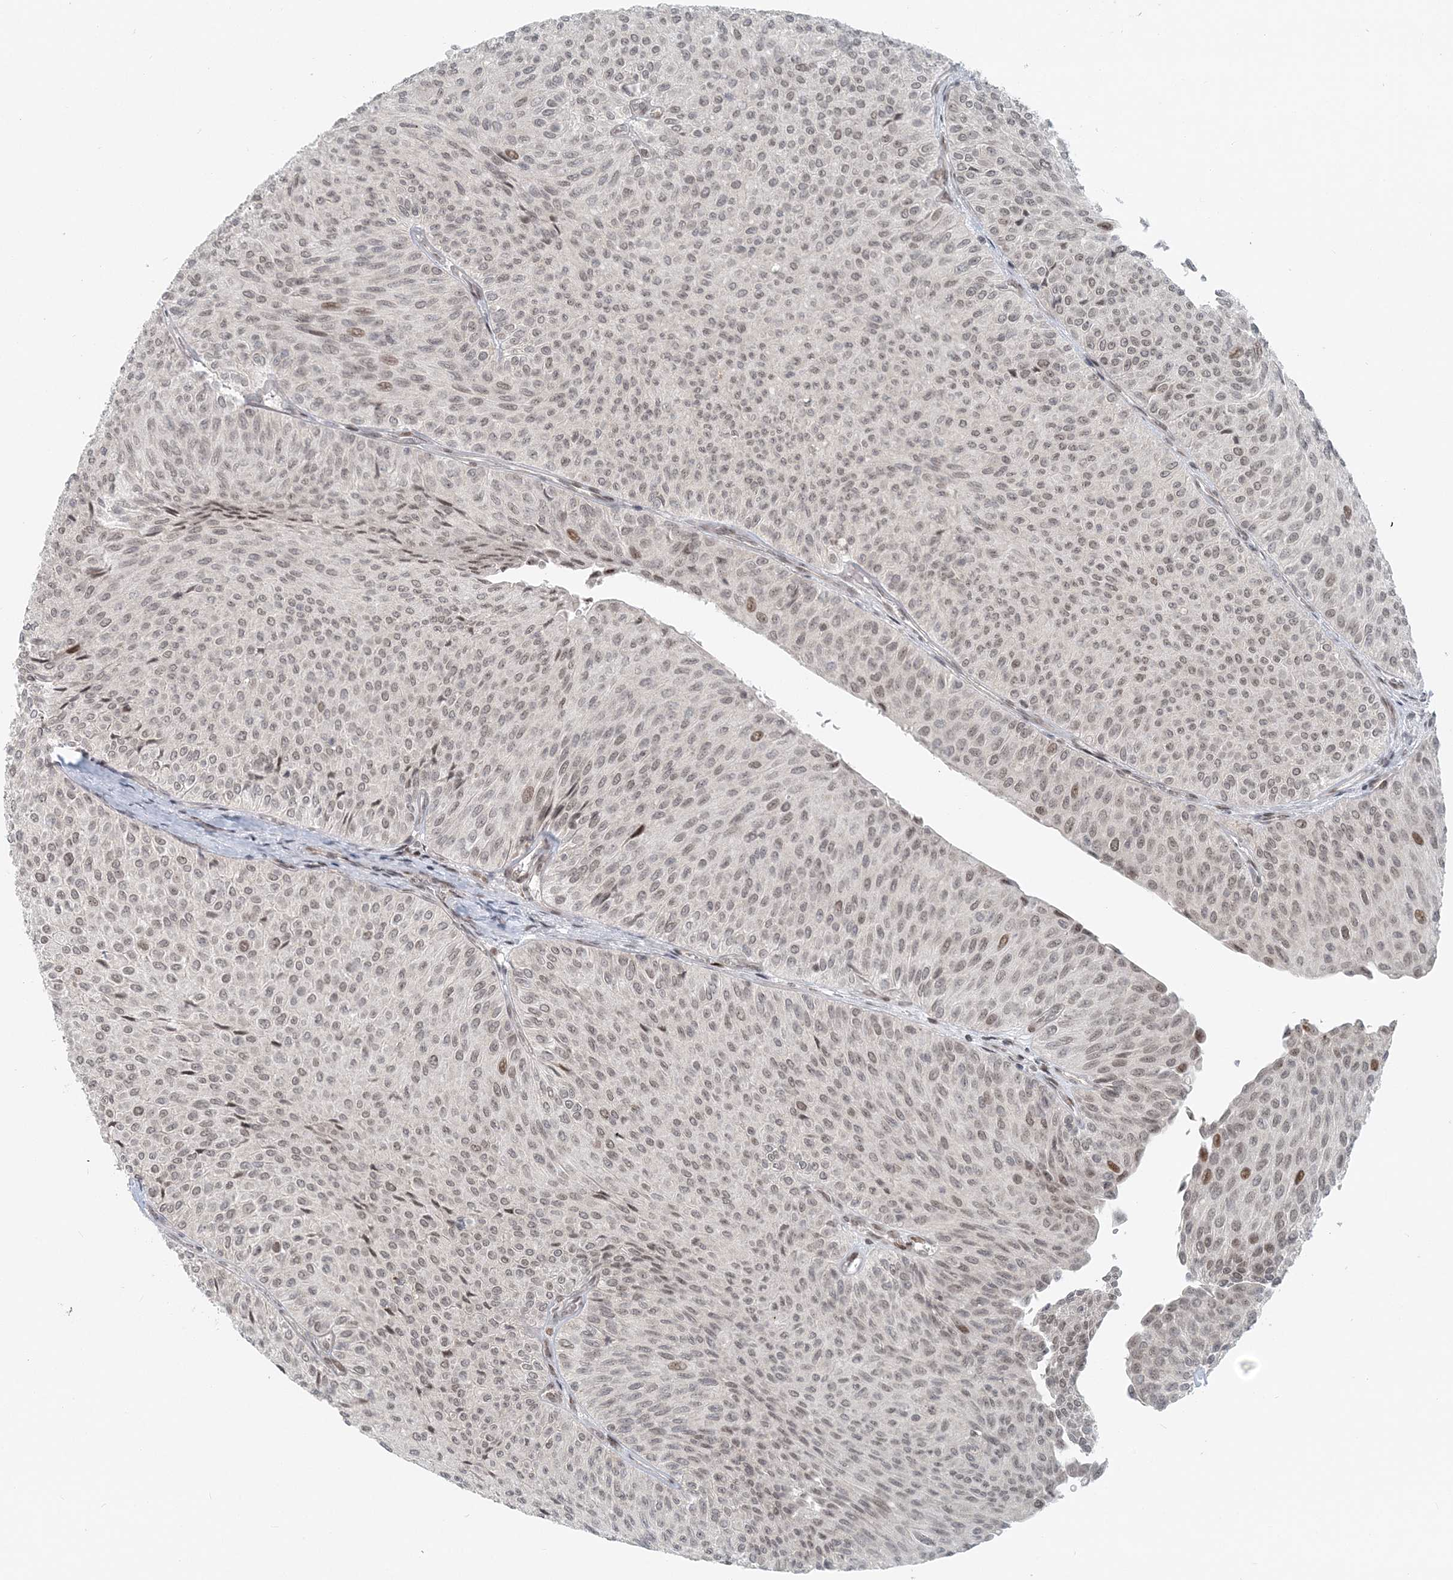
{"staining": {"intensity": "moderate", "quantity": "<25%", "location": "nuclear"}, "tissue": "urothelial cancer", "cell_type": "Tumor cells", "image_type": "cancer", "snomed": [{"axis": "morphology", "description": "Urothelial carcinoma, Low grade"}, {"axis": "topography", "description": "Urinary bladder"}], "caption": "The photomicrograph demonstrates a brown stain indicating the presence of a protein in the nuclear of tumor cells in low-grade urothelial carcinoma. The protein is stained brown, and the nuclei are stained in blue (DAB IHC with brightfield microscopy, high magnification).", "gene": "BAZ1B", "patient": {"sex": "male", "age": 78}}